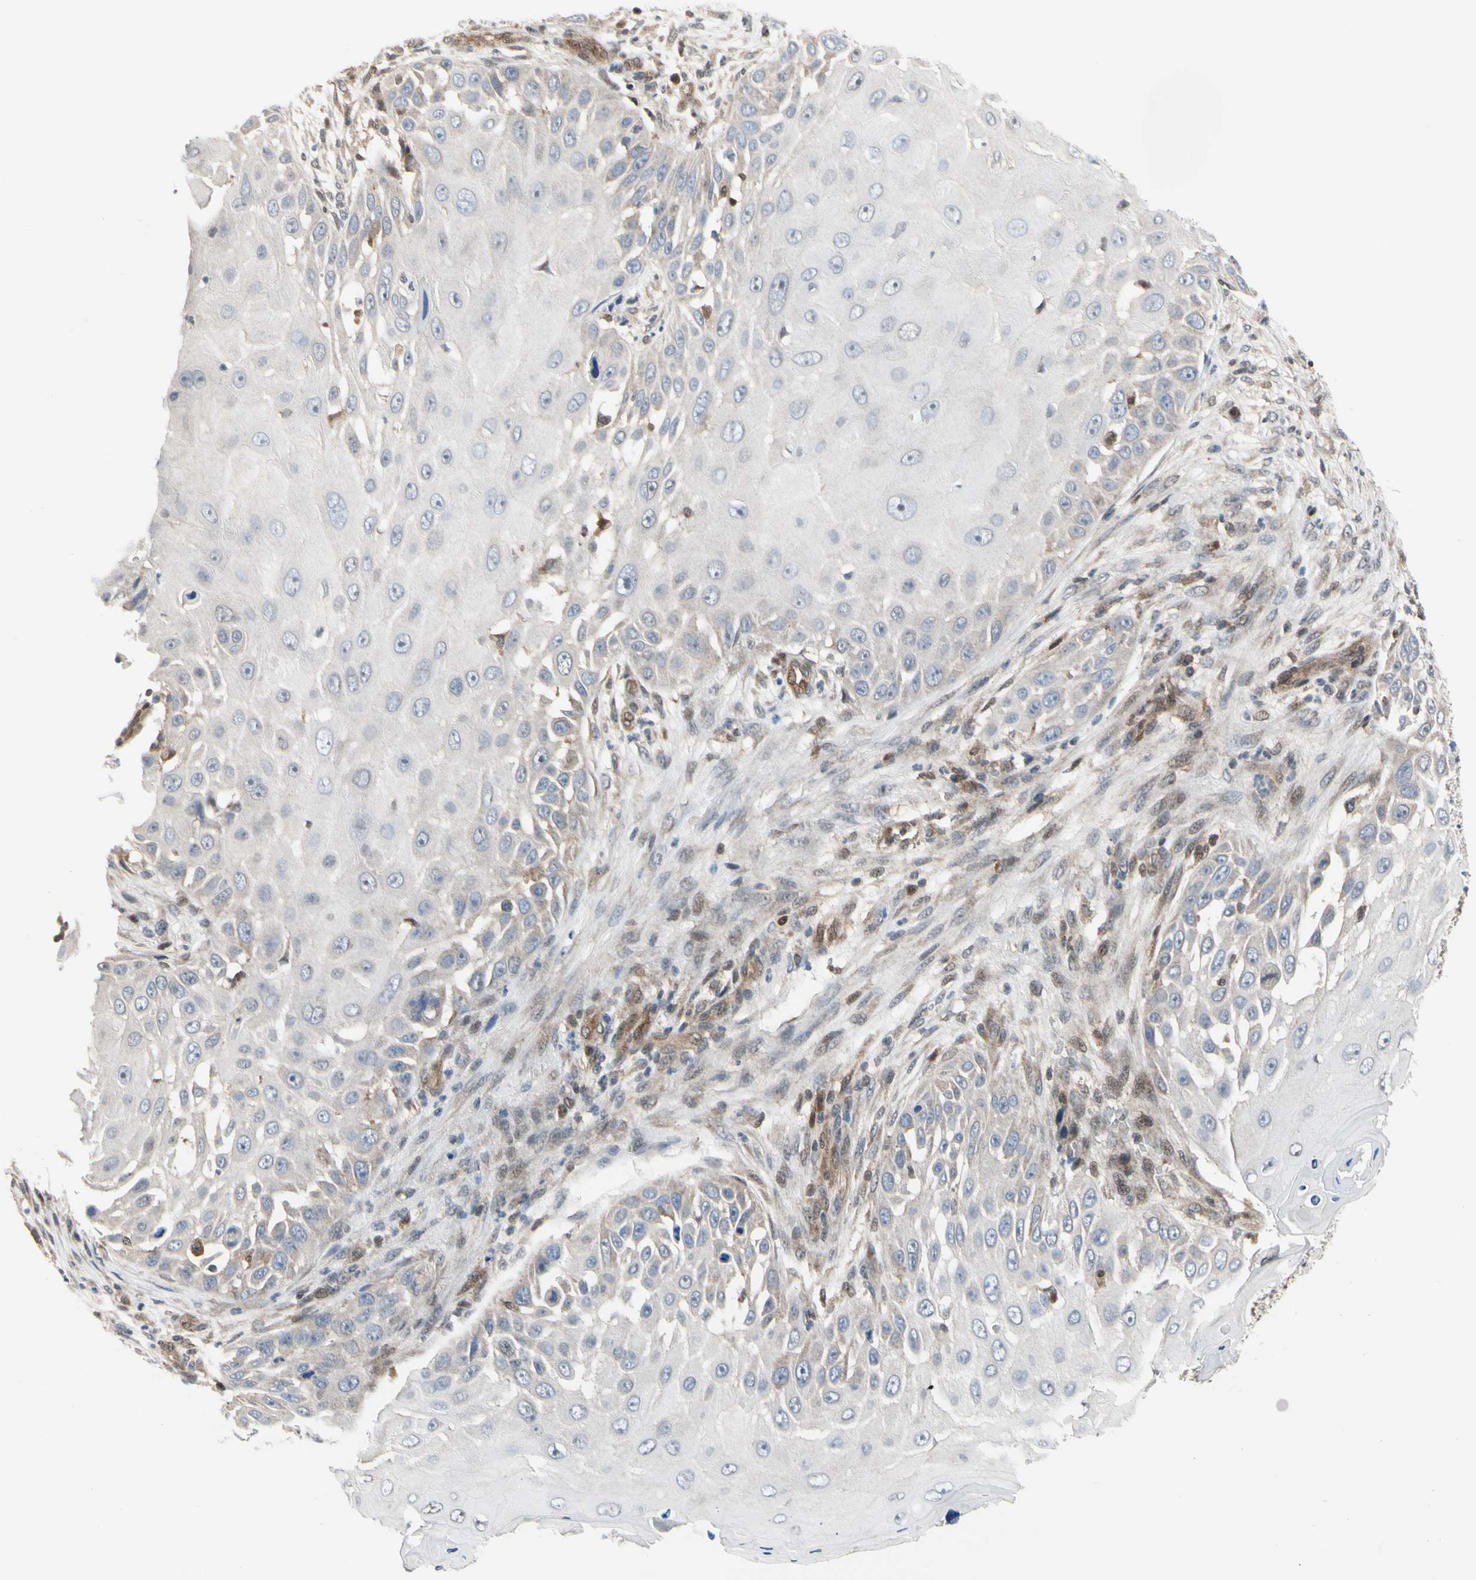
{"staining": {"intensity": "negative", "quantity": "none", "location": "none"}, "tissue": "skin cancer", "cell_type": "Tumor cells", "image_type": "cancer", "snomed": [{"axis": "morphology", "description": "Squamous cell carcinoma, NOS"}, {"axis": "topography", "description": "Skin"}], "caption": "Immunohistochemistry of human squamous cell carcinoma (skin) shows no staining in tumor cells.", "gene": "CDK5", "patient": {"sex": "female", "age": 44}}